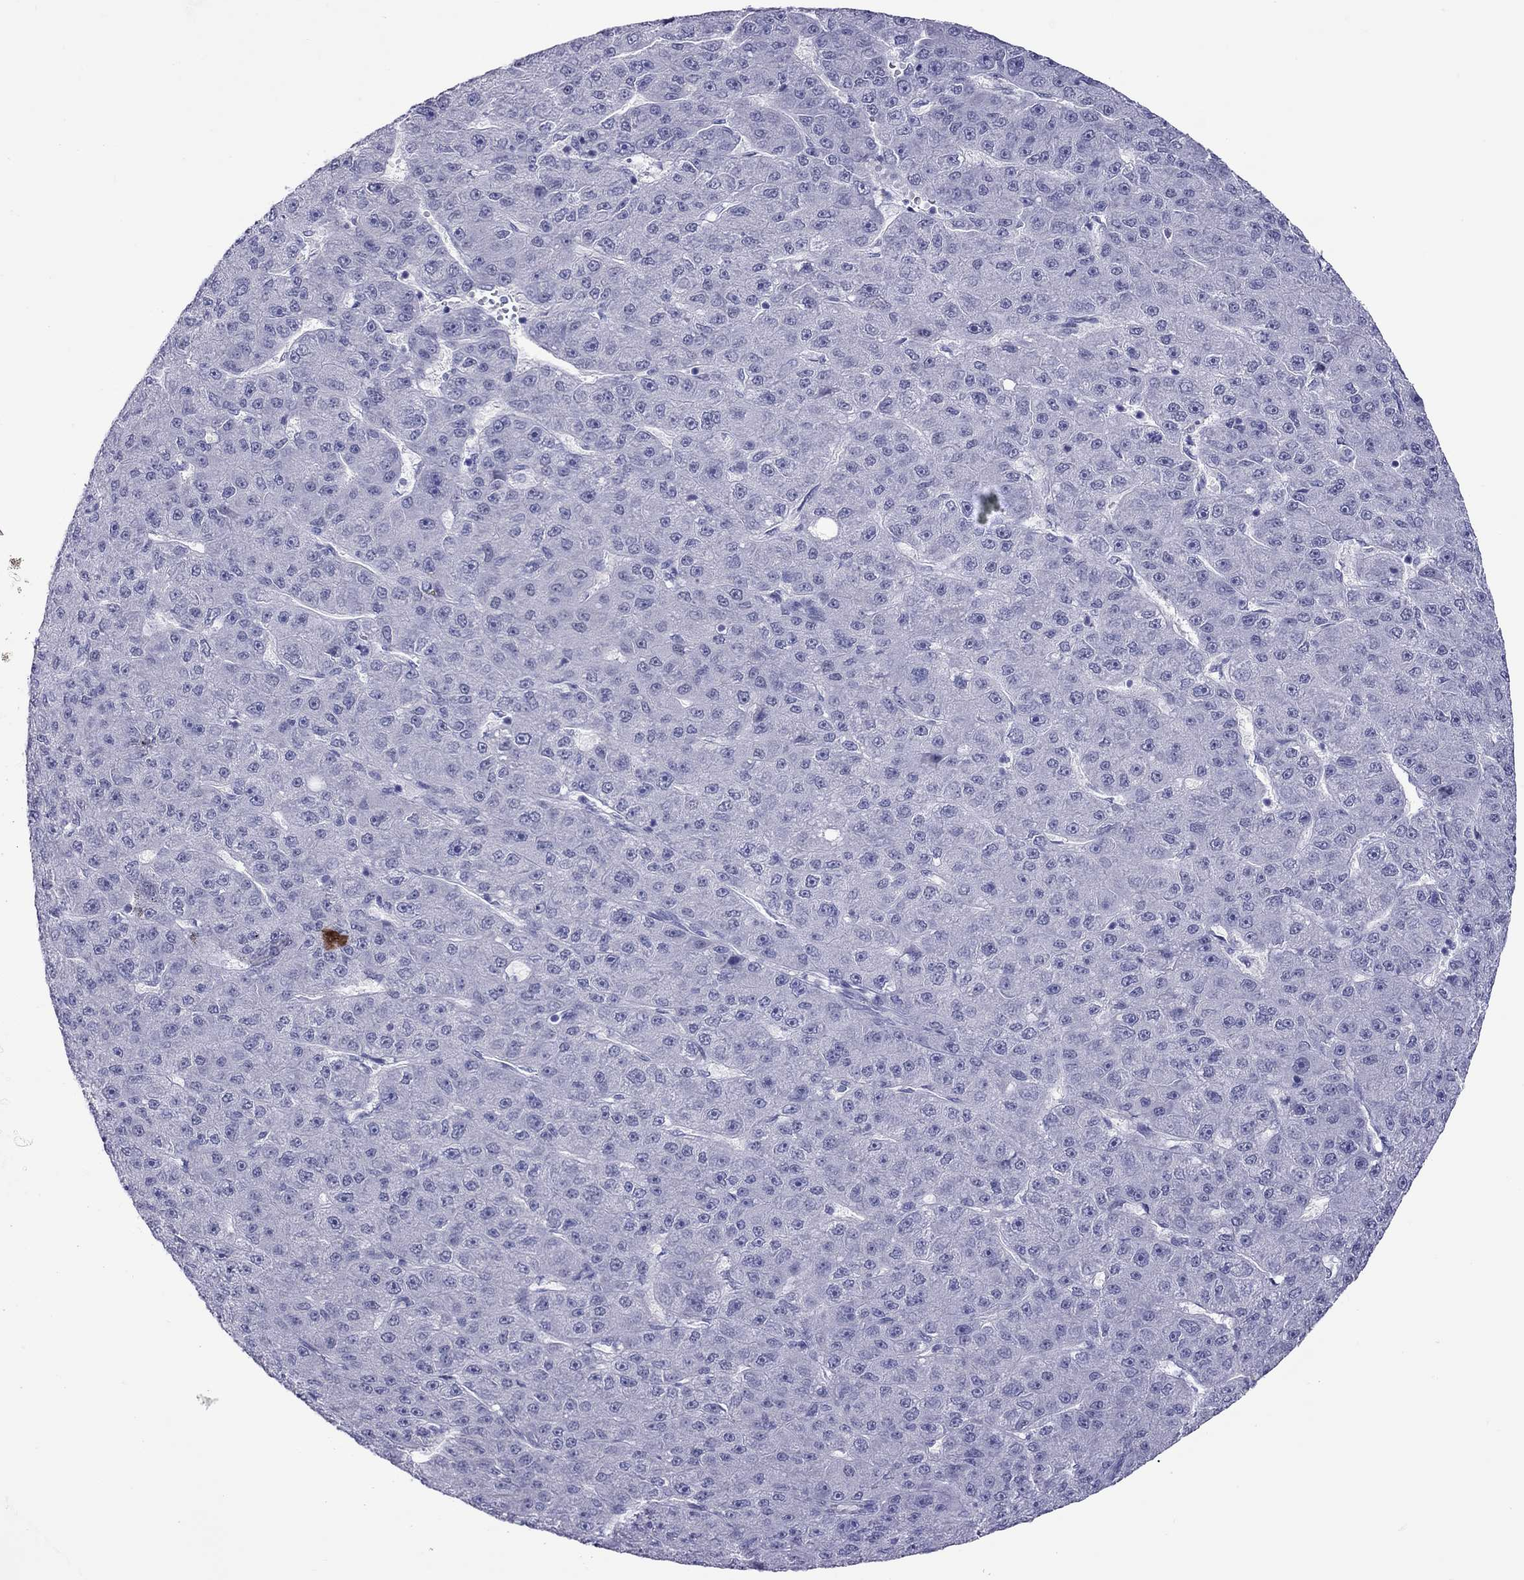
{"staining": {"intensity": "negative", "quantity": "none", "location": "none"}, "tissue": "liver cancer", "cell_type": "Tumor cells", "image_type": "cancer", "snomed": [{"axis": "morphology", "description": "Carcinoma, Hepatocellular, NOS"}, {"axis": "topography", "description": "Liver"}], "caption": "DAB (3,3'-diaminobenzidine) immunohistochemical staining of liver cancer (hepatocellular carcinoma) reveals no significant staining in tumor cells.", "gene": "CHRNB3", "patient": {"sex": "male", "age": 67}}